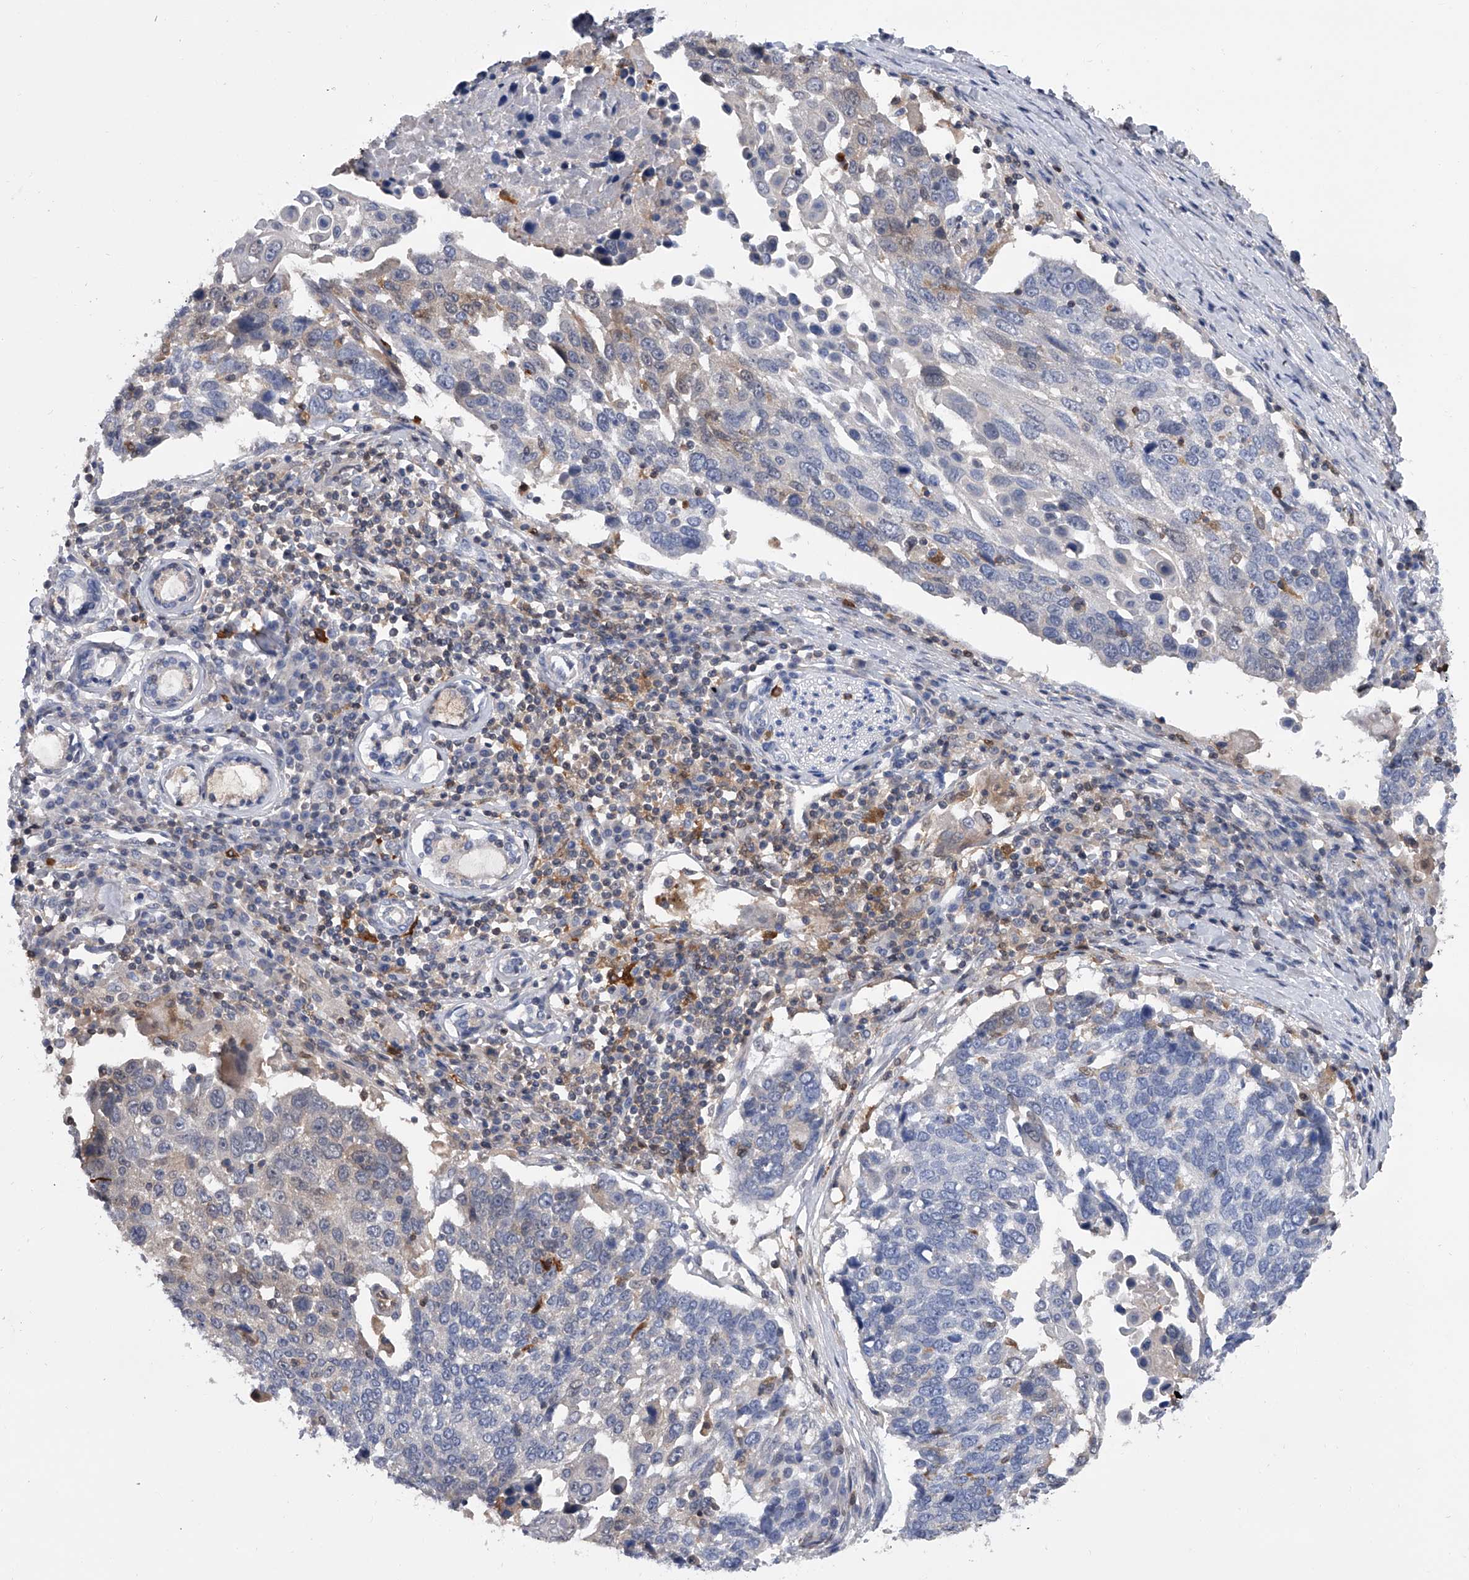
{"staining": {"intensity": "negative", "quantity": "none", "location": "none"}, "tissue": "lung cancer", "cell_type": "Tumor cells", "image_type": "cancer", "snomed": [{"axis": "morphology", "description": "Squamous cell carcinoma, NOS"}, {"axis": "topography", "description": "Lung"}], "caption": "Human lung squamous cell carcinoma stained for a protein using immunohistochemistry shows no positivity in tumor cells.", "gene": "SERPINB9", "patient": {"sex": "male", "age": 66}}